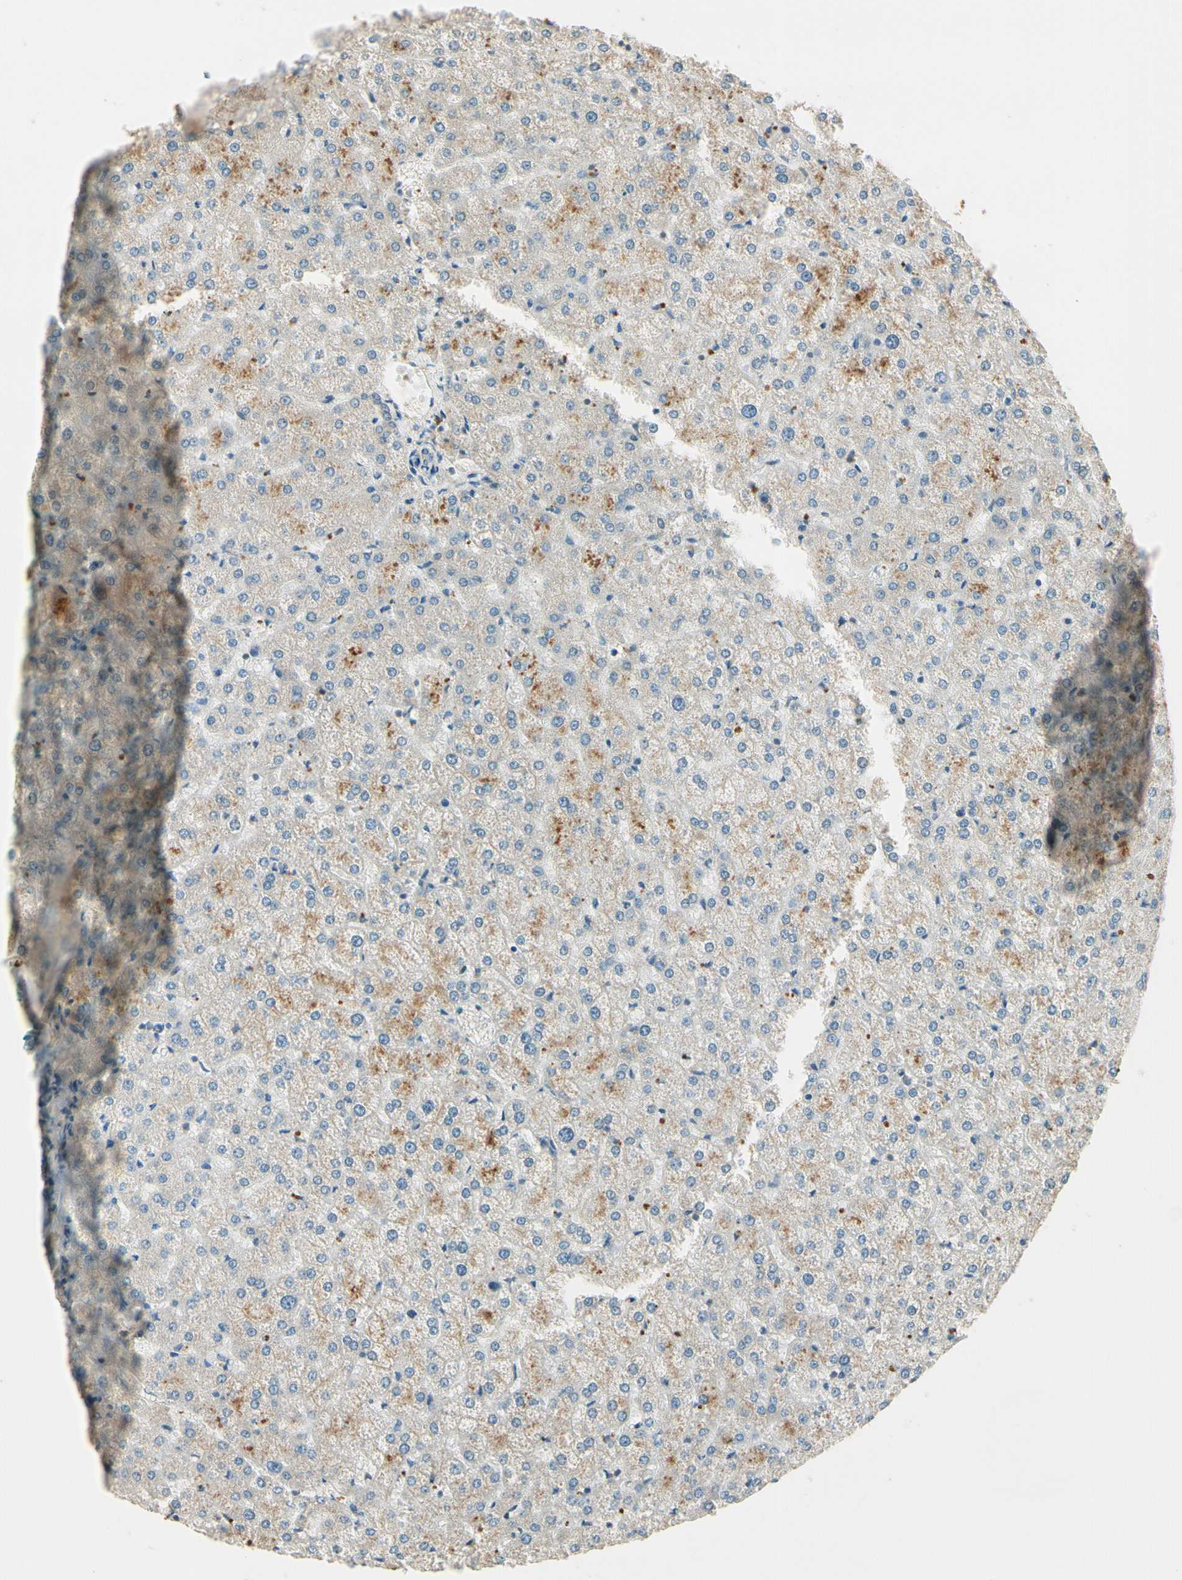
{"staining": {"intensity": "weak", "quantity": "<25%", "location": "cytoplasmic/membranous"}, "tissue": "liver", "cell_type": "Cholangiocytes", "image_type": "normal", "snomed": [{"axis": "morphology", "description": "Normal tissue, NOS"}, {"axis": "topography", "description": "Liver"}], "caption": "High magnification brightfield microscopy of unremarkable liver stained with DAB (brown) and counterstained with hematoxylin (blue): cholangiocytes show no significant positivity. The staining is performed using DAB (3,3'-diaminobenzidine) brown chromogen with nuclei counter-stained in using hematoxylin.", "gene": "PLXNA1", "patient": {"sex": "female", "age": 32}}